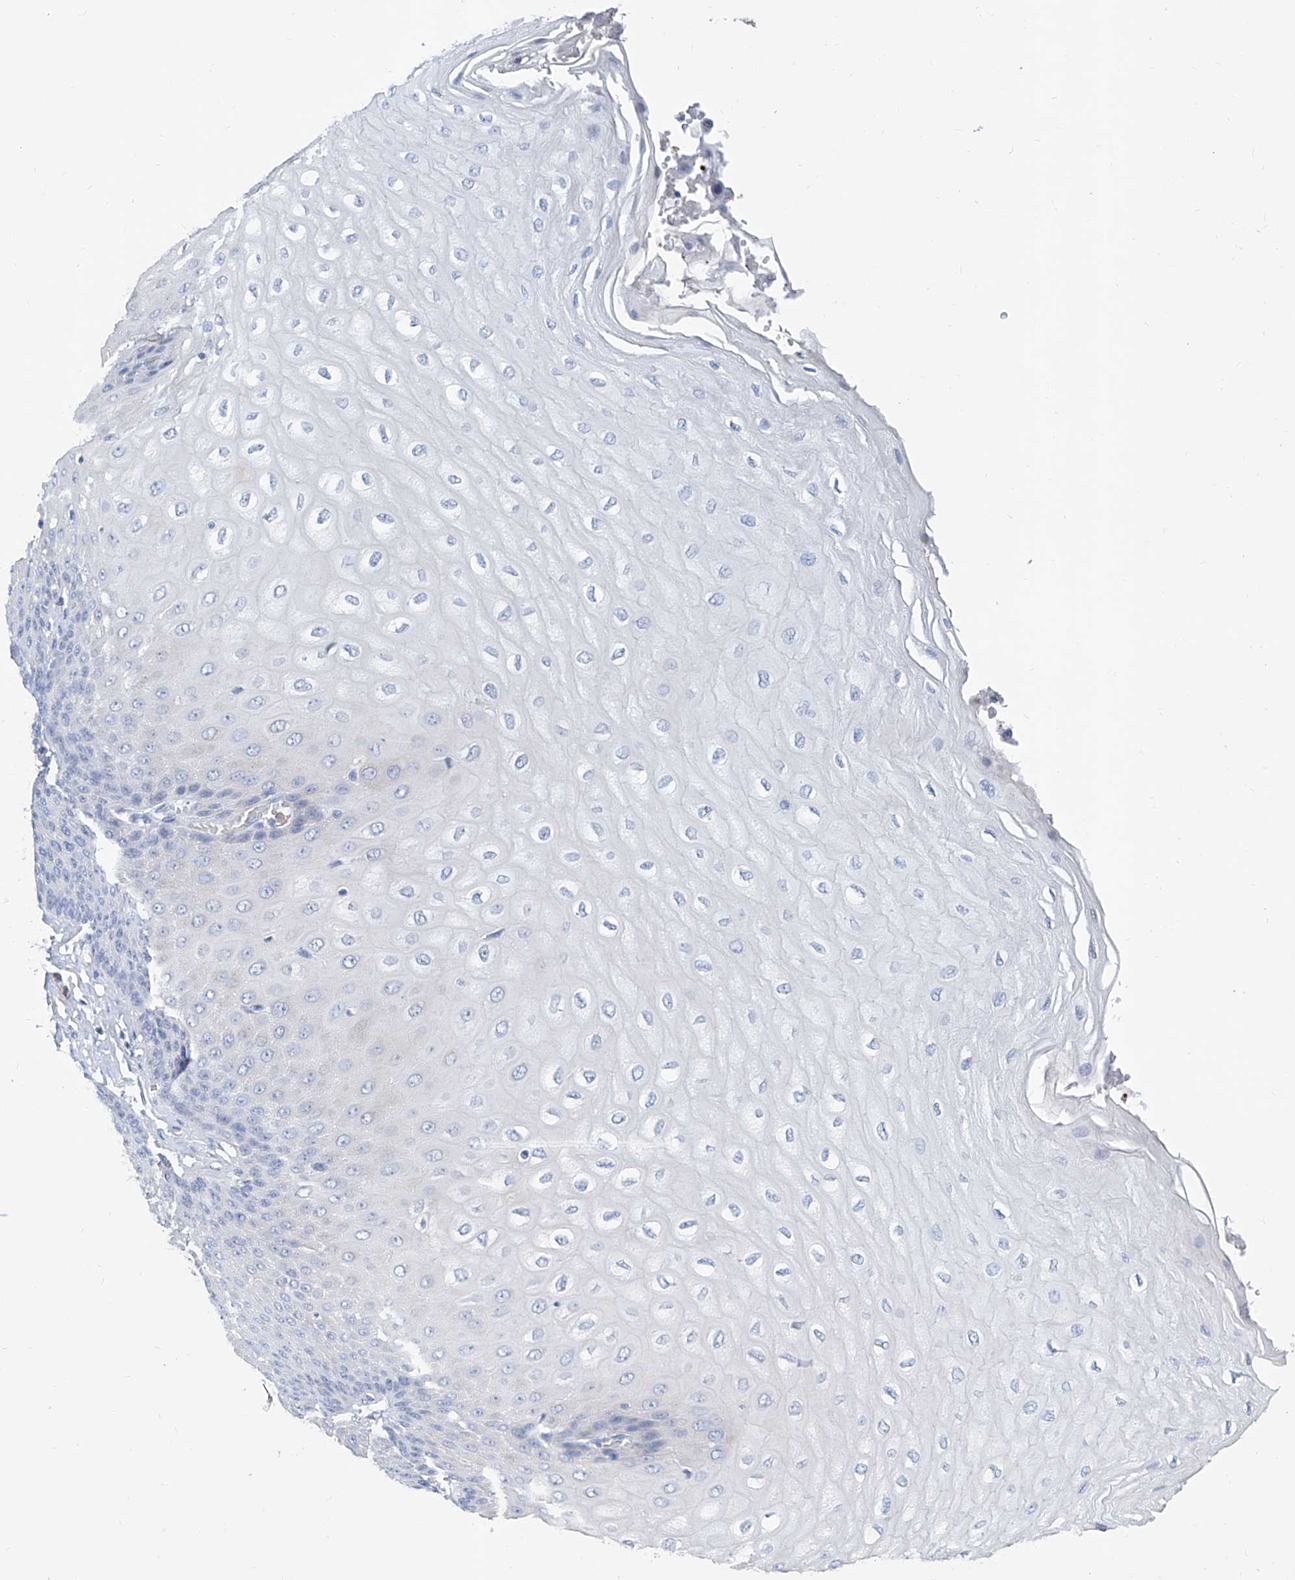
{"staining": {"intensity": "negative", "quantity": "none", "location": "none"}, "tissue": "esophagus", "cell_type": "Squamous epithelial cells", "image_type": "normal", "snomed": [{"axis": "morphology", "description": "Normal tissue, NOS"}, {"axis": "topography", "description": "Esophagus"}], "caption": "DAB immunohistochemical staining of benign esophagus reveals no significant staining in squamous epithelial cells. The staining was performed using DAB (3,3'-diaminobenzidine) to visualize the protein expression in brown, while the nuclei were stained in blue with hematoxylin (Magnification: 20x).", "gene": "SLC25A29", "patient": {"sex": "male", "age": 60}}